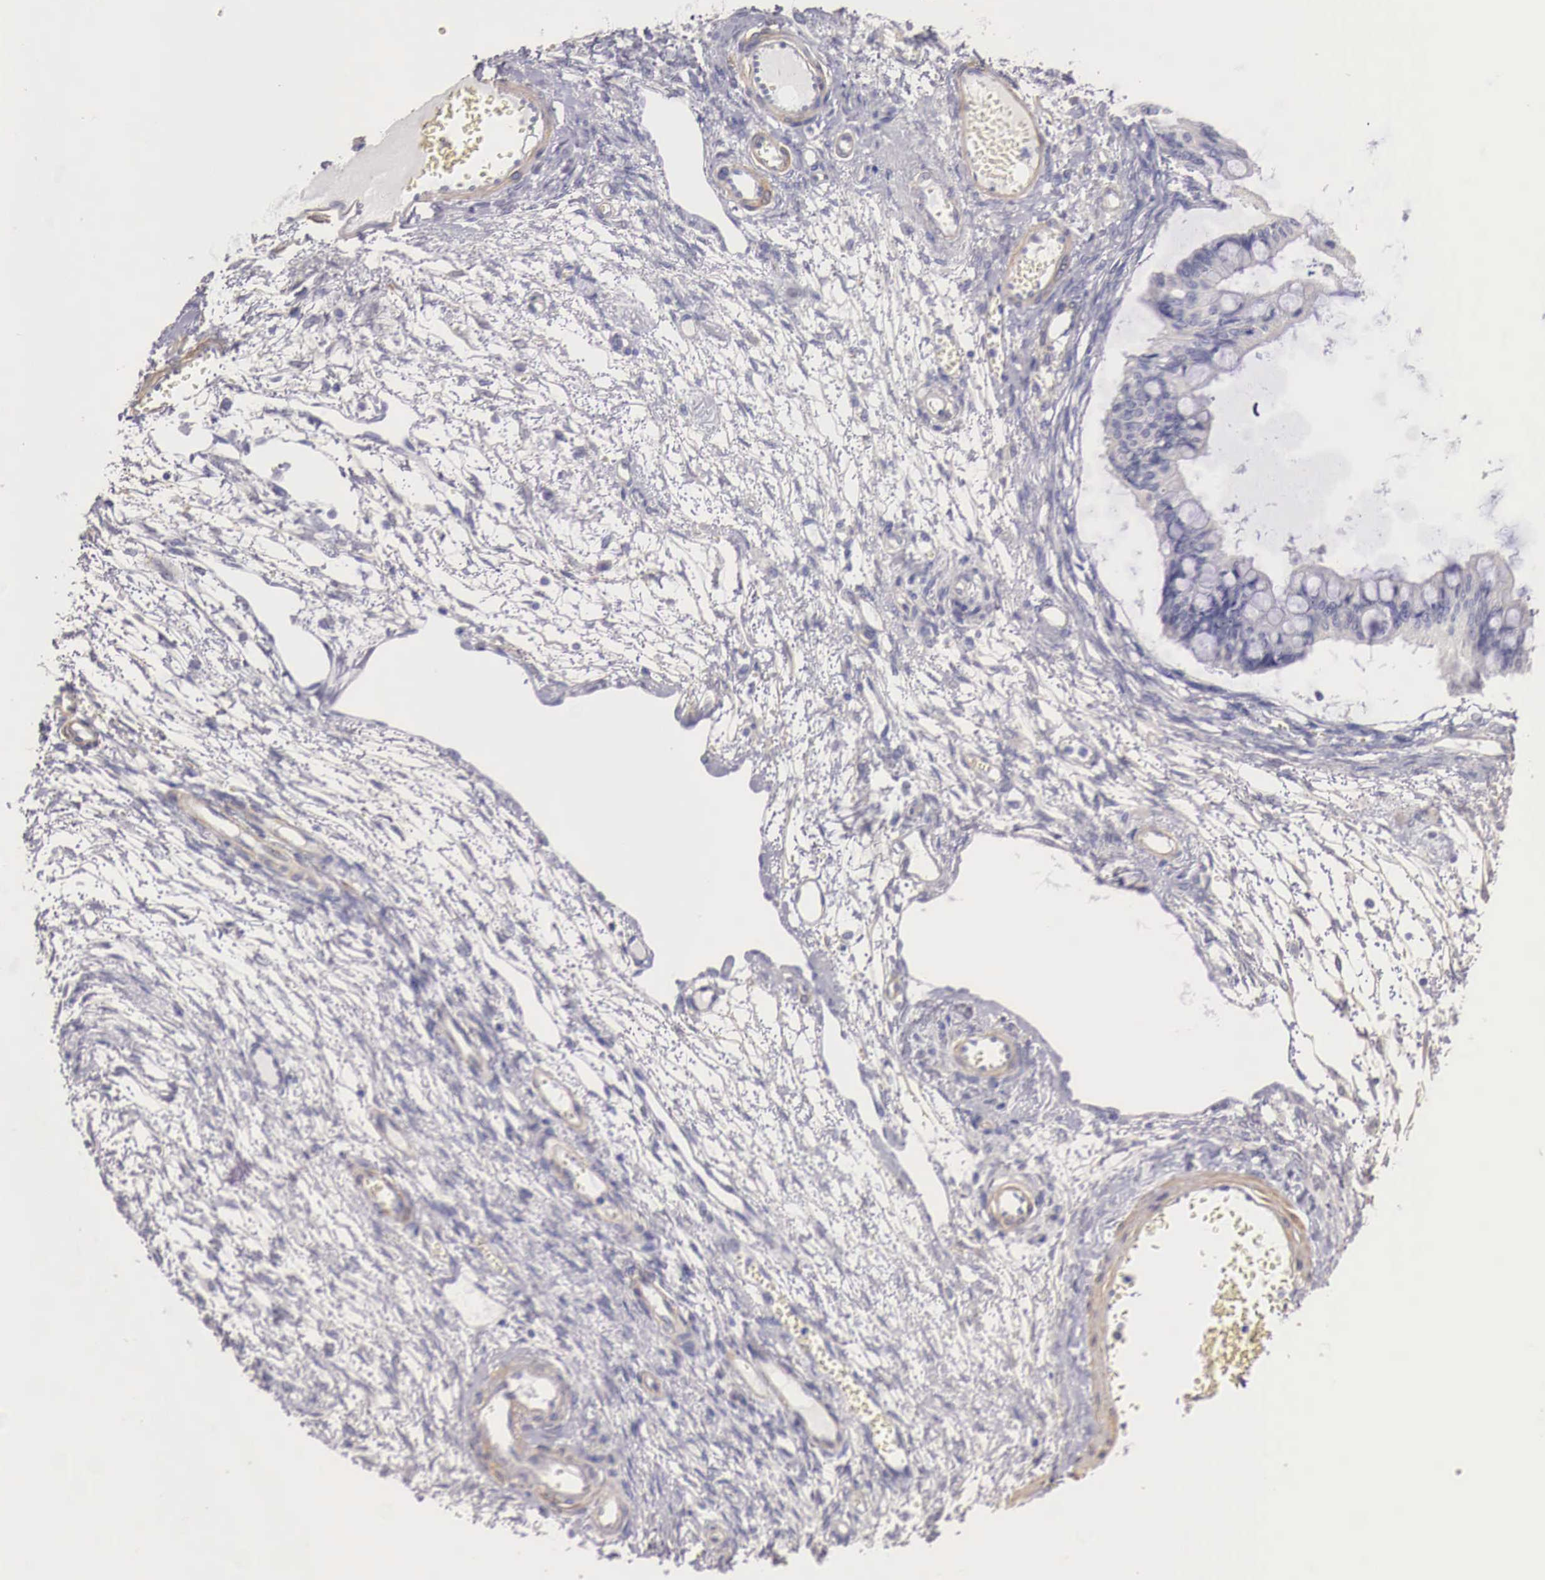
{"staining": {"intensity": "negative", "quantity": "none", "location": "none"}, "tissue": "ovarian cancer", "cell_type": "Tumor cells", "image_type": "cancer", "snomed": [{"axis": "morphology", "description": "Cystadenocarcinoma, mucinous, NOS"}, {"axis": "topography", "description": "Ovary"}], "caption": "A photomicrograph of ovarian mucinous cystadenocarcinoma stained for a protein shows no brown staining in tumor cells. (DAB IHC, high magnification).", "gene": "ENOX2", "patient": {"sex": "female", "age": 57}}